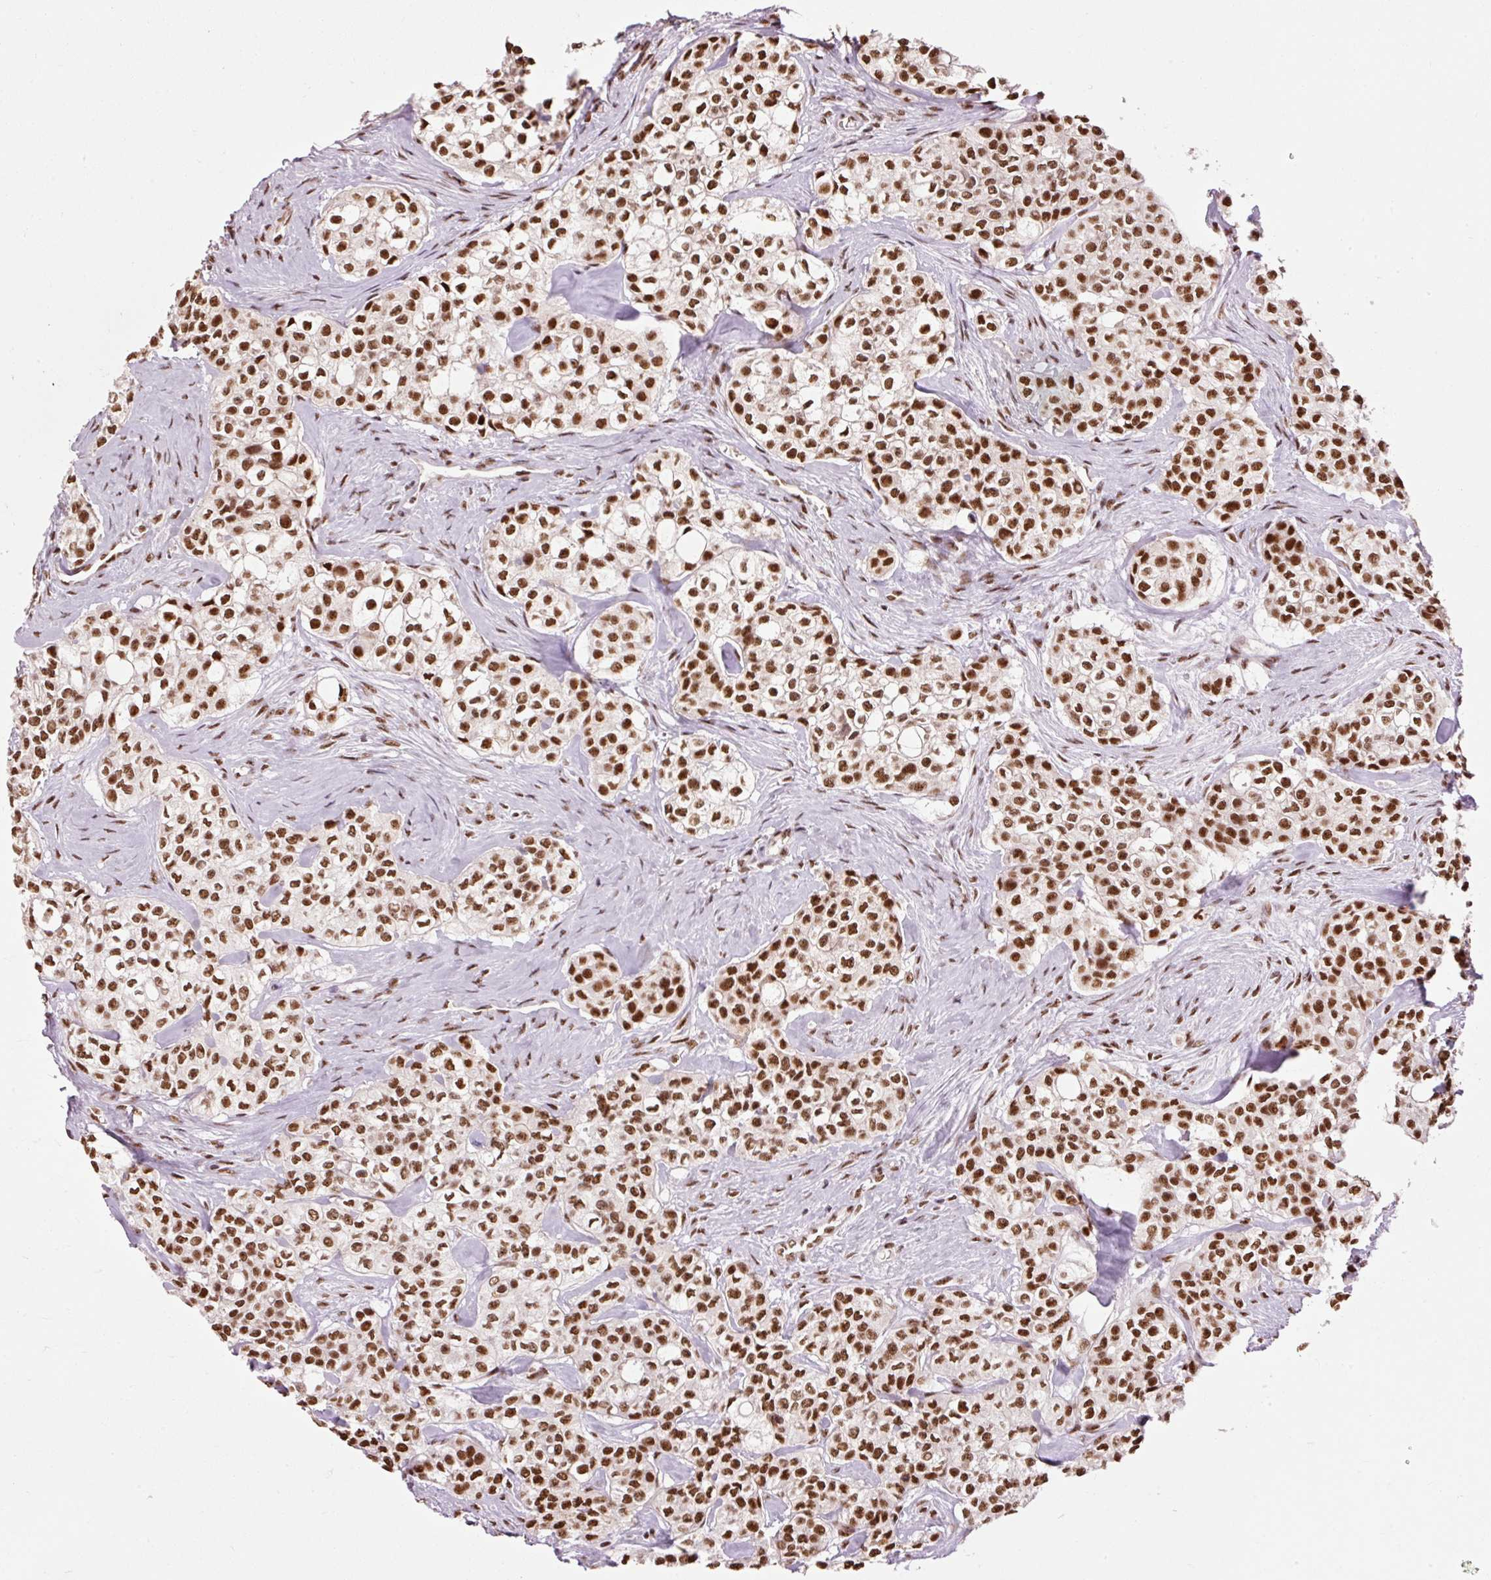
{"staining": {"intensity": "strong", "quantity": ">75%", "location": "nuclear"}, "tissue": "head and neck cancer", "cell_type": "Tumor cells", "image_type": "cancer", "snomed": [{"axis": "morphology", "description": "Adenocarcinoma, NOS"}, {"axis": "topography", "description": "Head-Neck"}], "caption": "The micrograph reveals a brown stain indicating the presence of a protein in the nuclear of tumor cells in adenocarcinoma (head and neck).", "gene": "ZBTB44", "patient": {"sex": "male", "age": 81}}